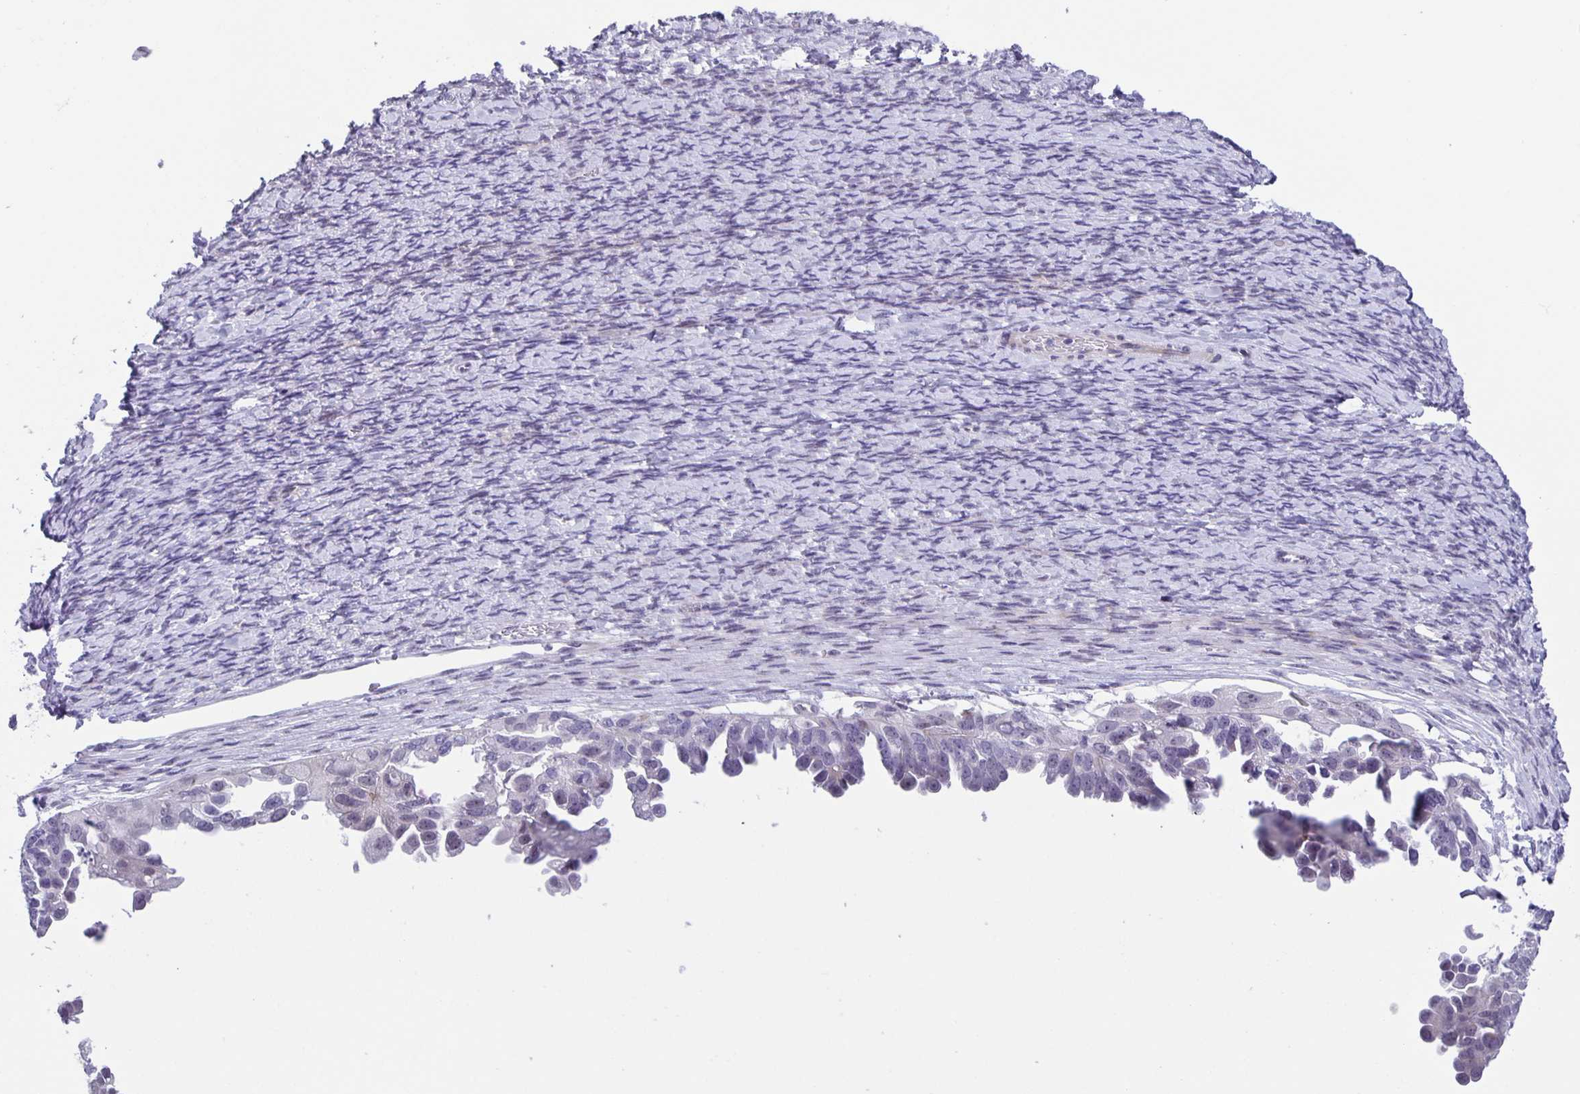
{"staining": {"intensity": "negative", "quantity": "none", "location": "none"}, "tissue": "ovarian cancer", "cell_type": "Tumor cells", "image_type": "cancer", "snomed": [{"axis": "morphology", "description": "Cystadenocarcinoma, serous, NOS"}, {"axis": "topography", "description": "Ovary"}], "caption": "A micrograph of human ovarian cancer is negative for staining in tumor cells.", "gene": "PHRF1", "patient": {"sex": "female", "age": 53}}